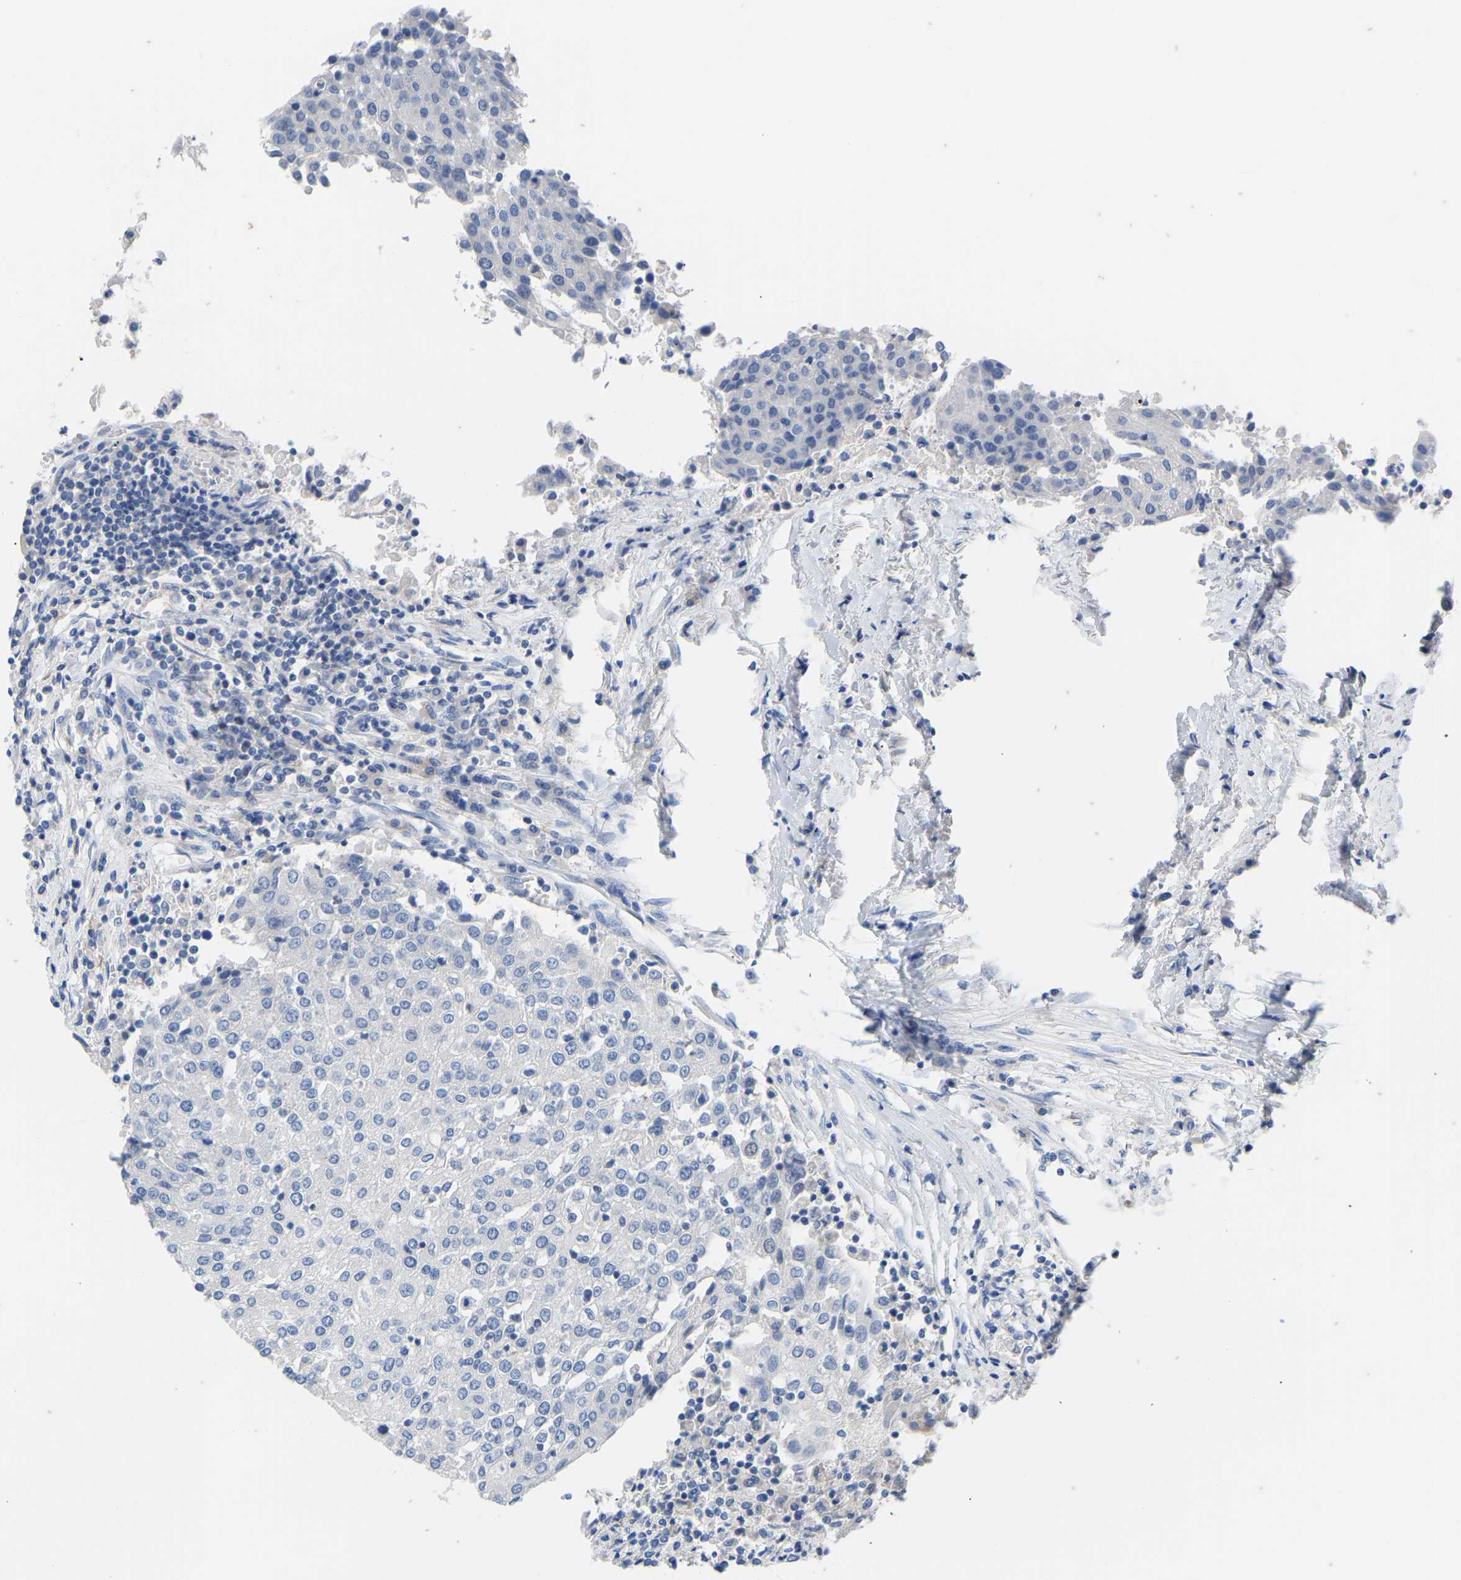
{"staining": {"intensity": "negative", "quantity": "none", "location": "none"}, "tissue": "urothelial cancer", "cell_type": "Tumor cells", "image_type": "cancer", "snomed": [{"axis": "morphology", "description": "Urothelial carcinoma, High grade"}, {"axis": "topography", "description": "Urinary bladder"}], "caption": "An IHC histopathology image of urothelial cancer is shown. There is no staining in tumor cells of urothelial cancer.", "gene": "OLIG2", "patient": {"sex": "female", "age": 85}}